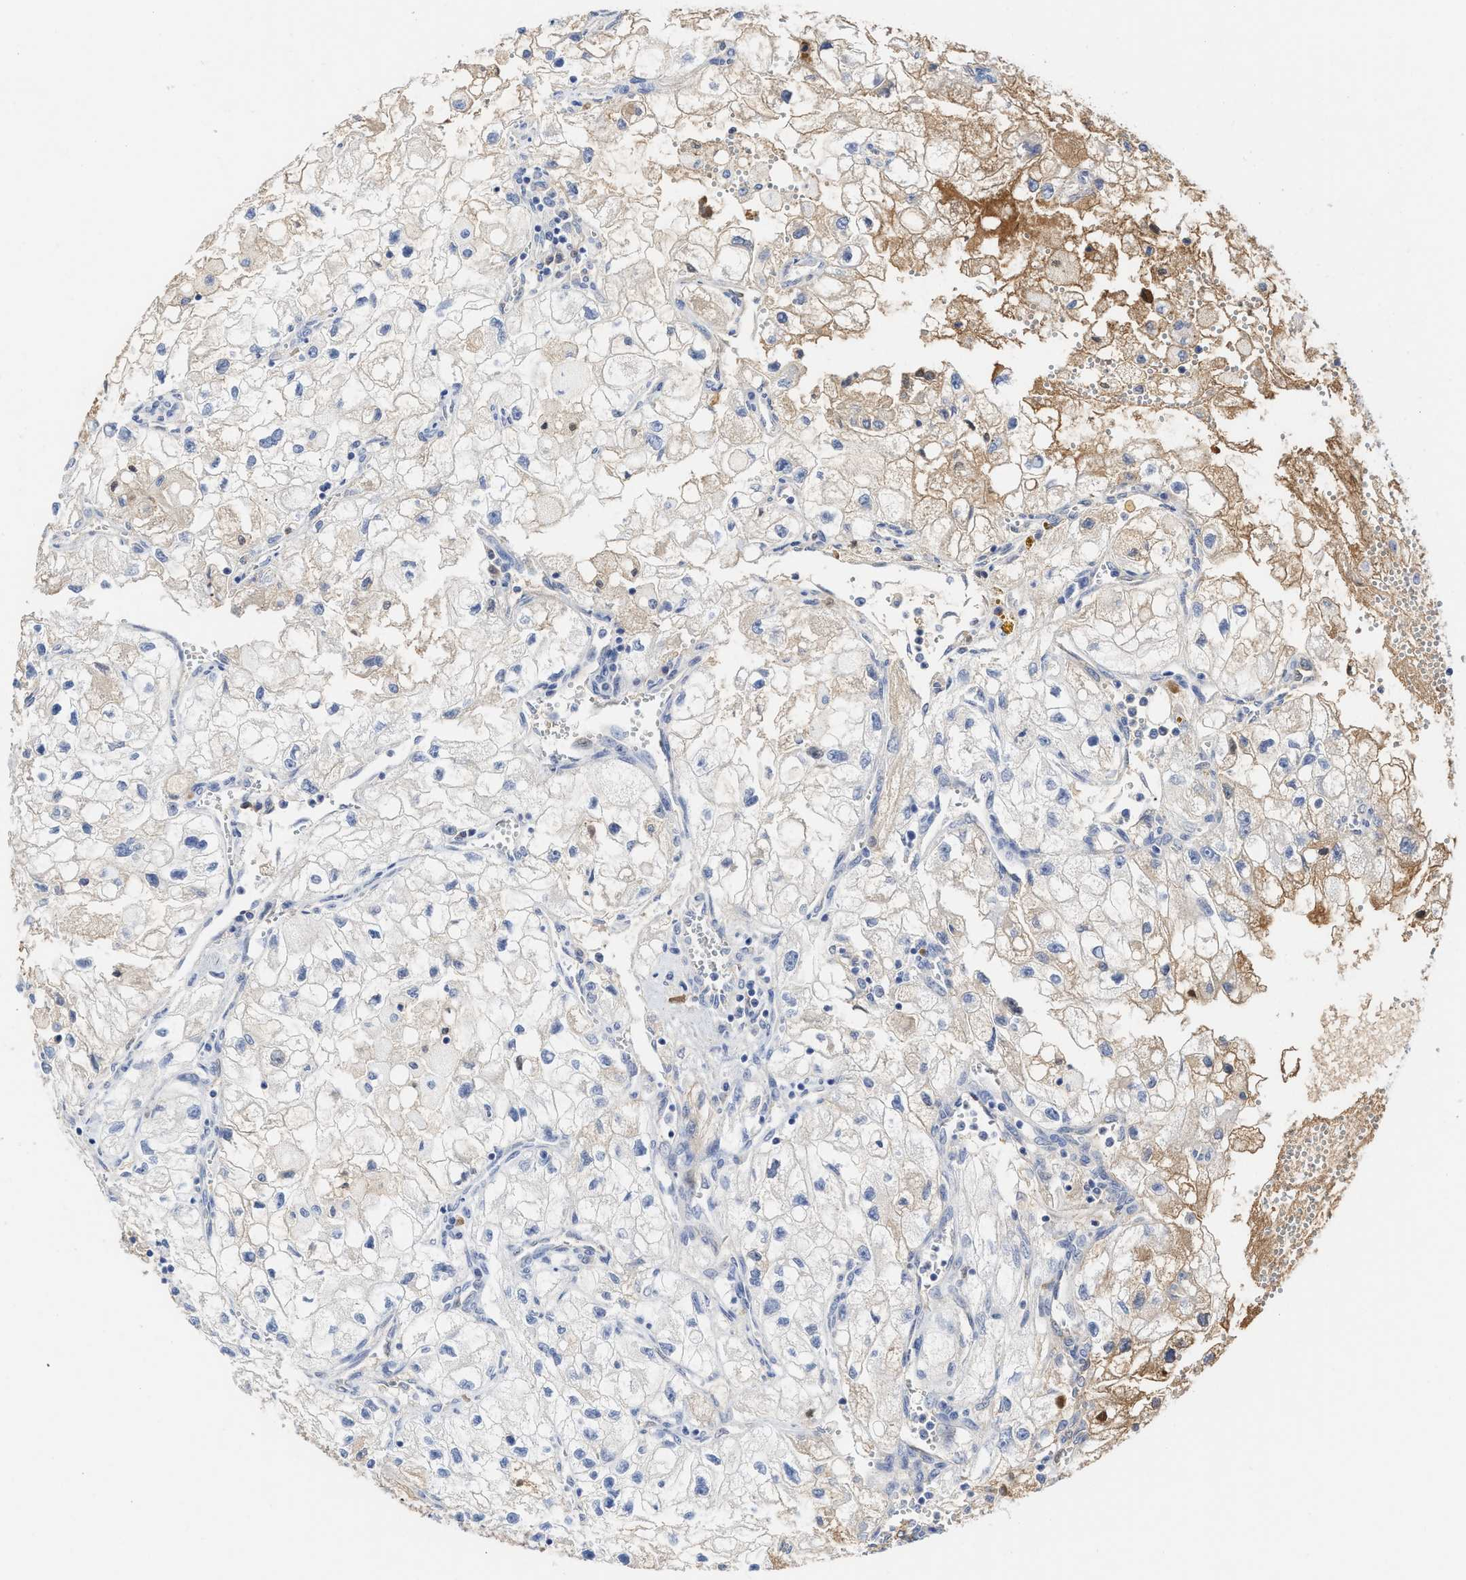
{"staining": {"intensity": "weak", "quantity": "<25%", "location": "cytoplasmic/membranous"}, "tissue": "renal cancer", "cell_type": "Tumor cells", "image_type": "cancer", "snomed": [{"axis": "morphology", "description": "Adenocarcinoma, NOS"}, {"axis": "topography", "description": "Kidney"}], "caption": "IHC histopathology image of adenocarcinoma (renal) stained for a protein (brown), which displays no expression in tumor cells. (Brightfield microscopy of DAB (3,3'-diaminobenzidine) immunohistochemistry at high magnification).", "gene": "C2", "patient": {"sex": "female", "age": 70}}